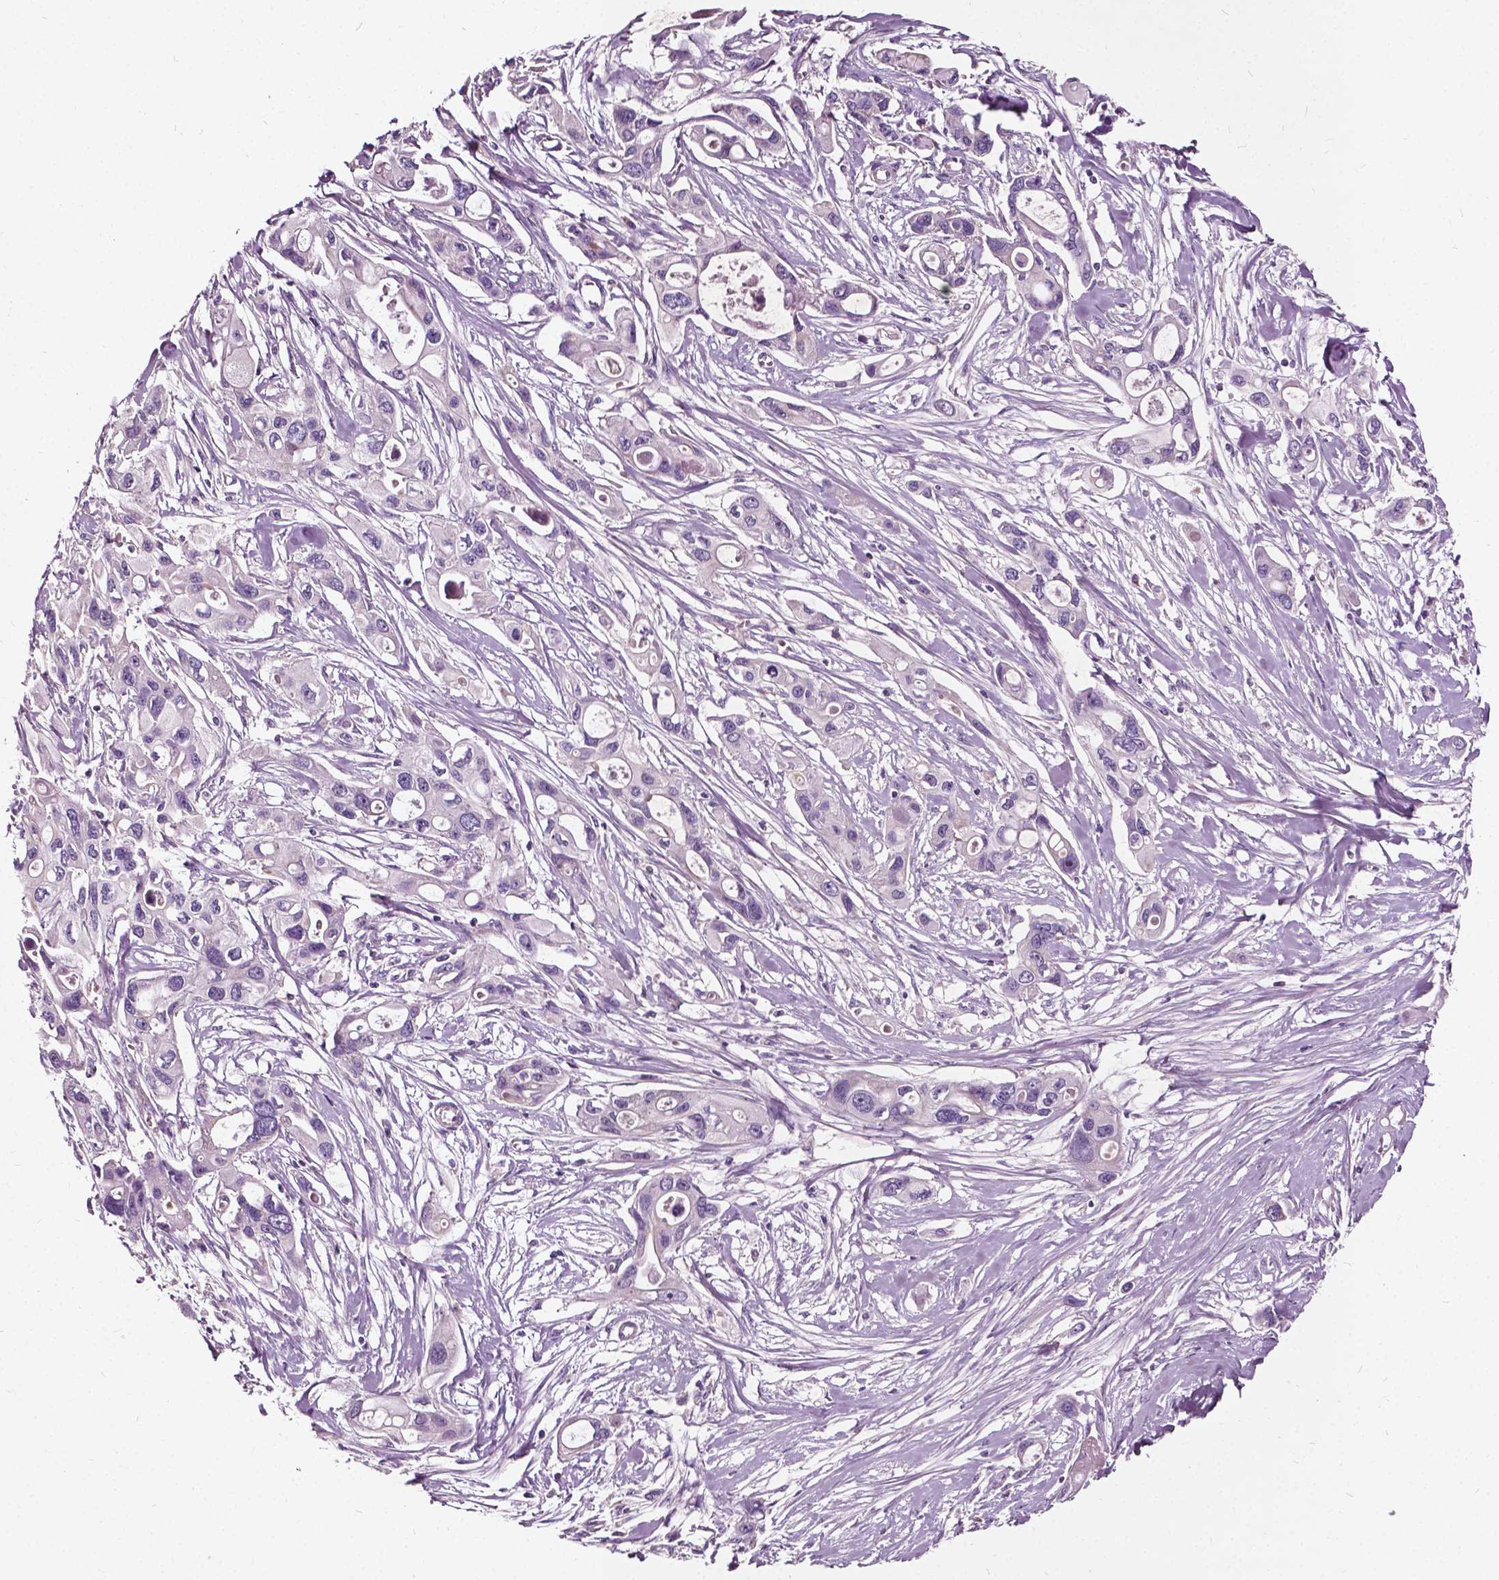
{"staining": {"intensity": "negative", "quantity": "none", "location": "none"}, "tissue": "pancreatic cancer", "cell_type": "Tumor cells", "image_type": "cancer", "snomed": [{"axis": "morphology", "description": "Adenocarcinoma, NOS"}, {"axis": "topography", "description": "Pancreas"}], "caption": "There is no significant positivity in tumor cells of pancreatic cancer.", "gene": "ODF3L2", "patient": {"sex": "male", "age": 60}}